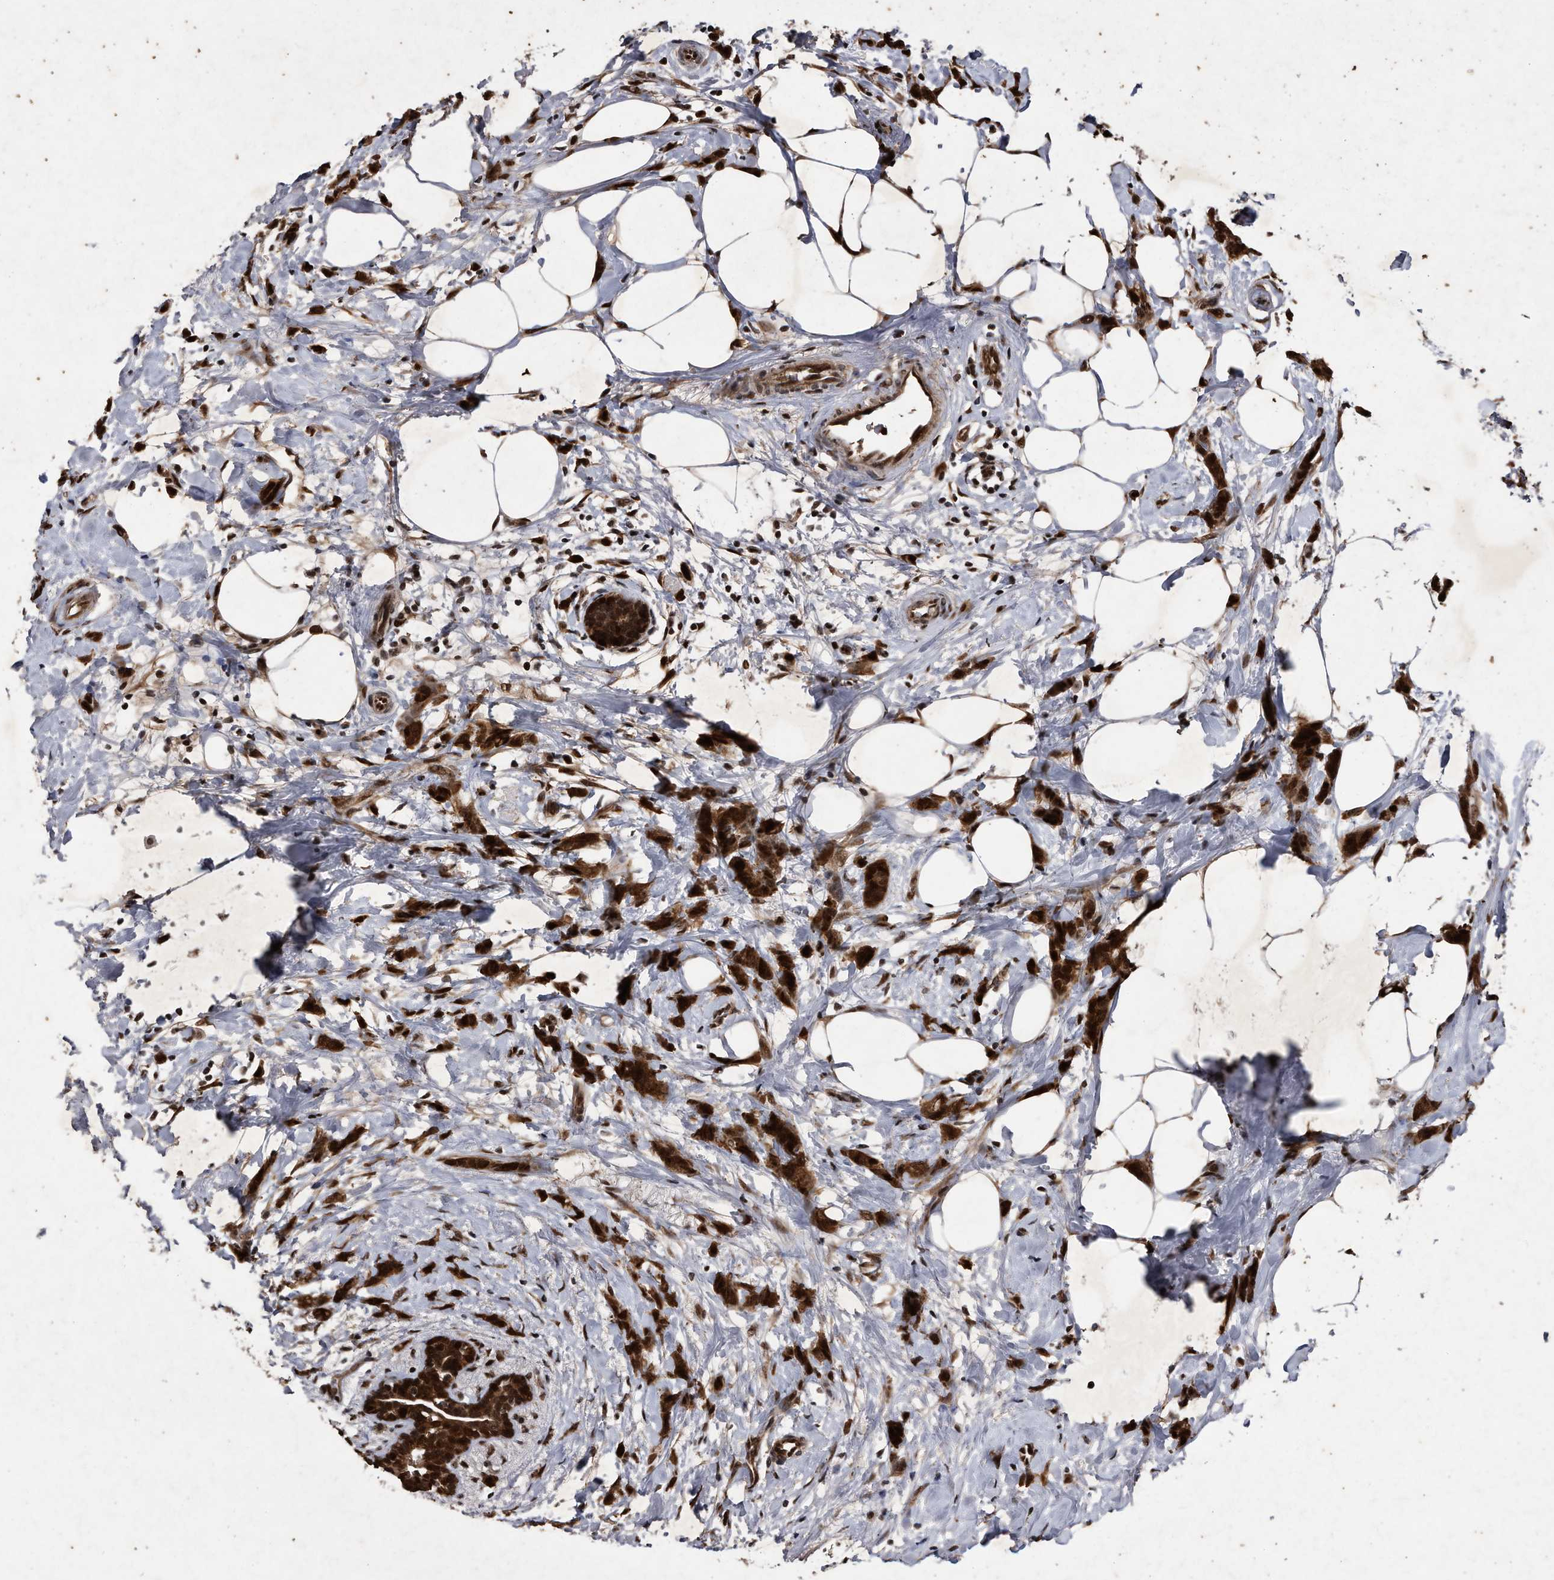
{"staining": {"intensity": "strong", "quantity": ">75%", "location": "cytoplasmic/membranous,nuclear"}, "tissue": "breast cancer", "cell_type": "Tumor cells", "image_type": "cancer", "snomed": [{"axis": "morphology", "description": "Lobular carcinoma, in situ"}, {"axis": "morphology", "description": "Lobular carcinoma"}, {"axis": "topography", "description": "Breast"}], "caption": "Protein analysis of lobular carcinoma (breast) tissue reveals strong cytoplasmic/membranous and nuclear expression in about >75% of tumor cells.", "gene": "RAD23B", "patient": {"sex": "female", "age": 41}}